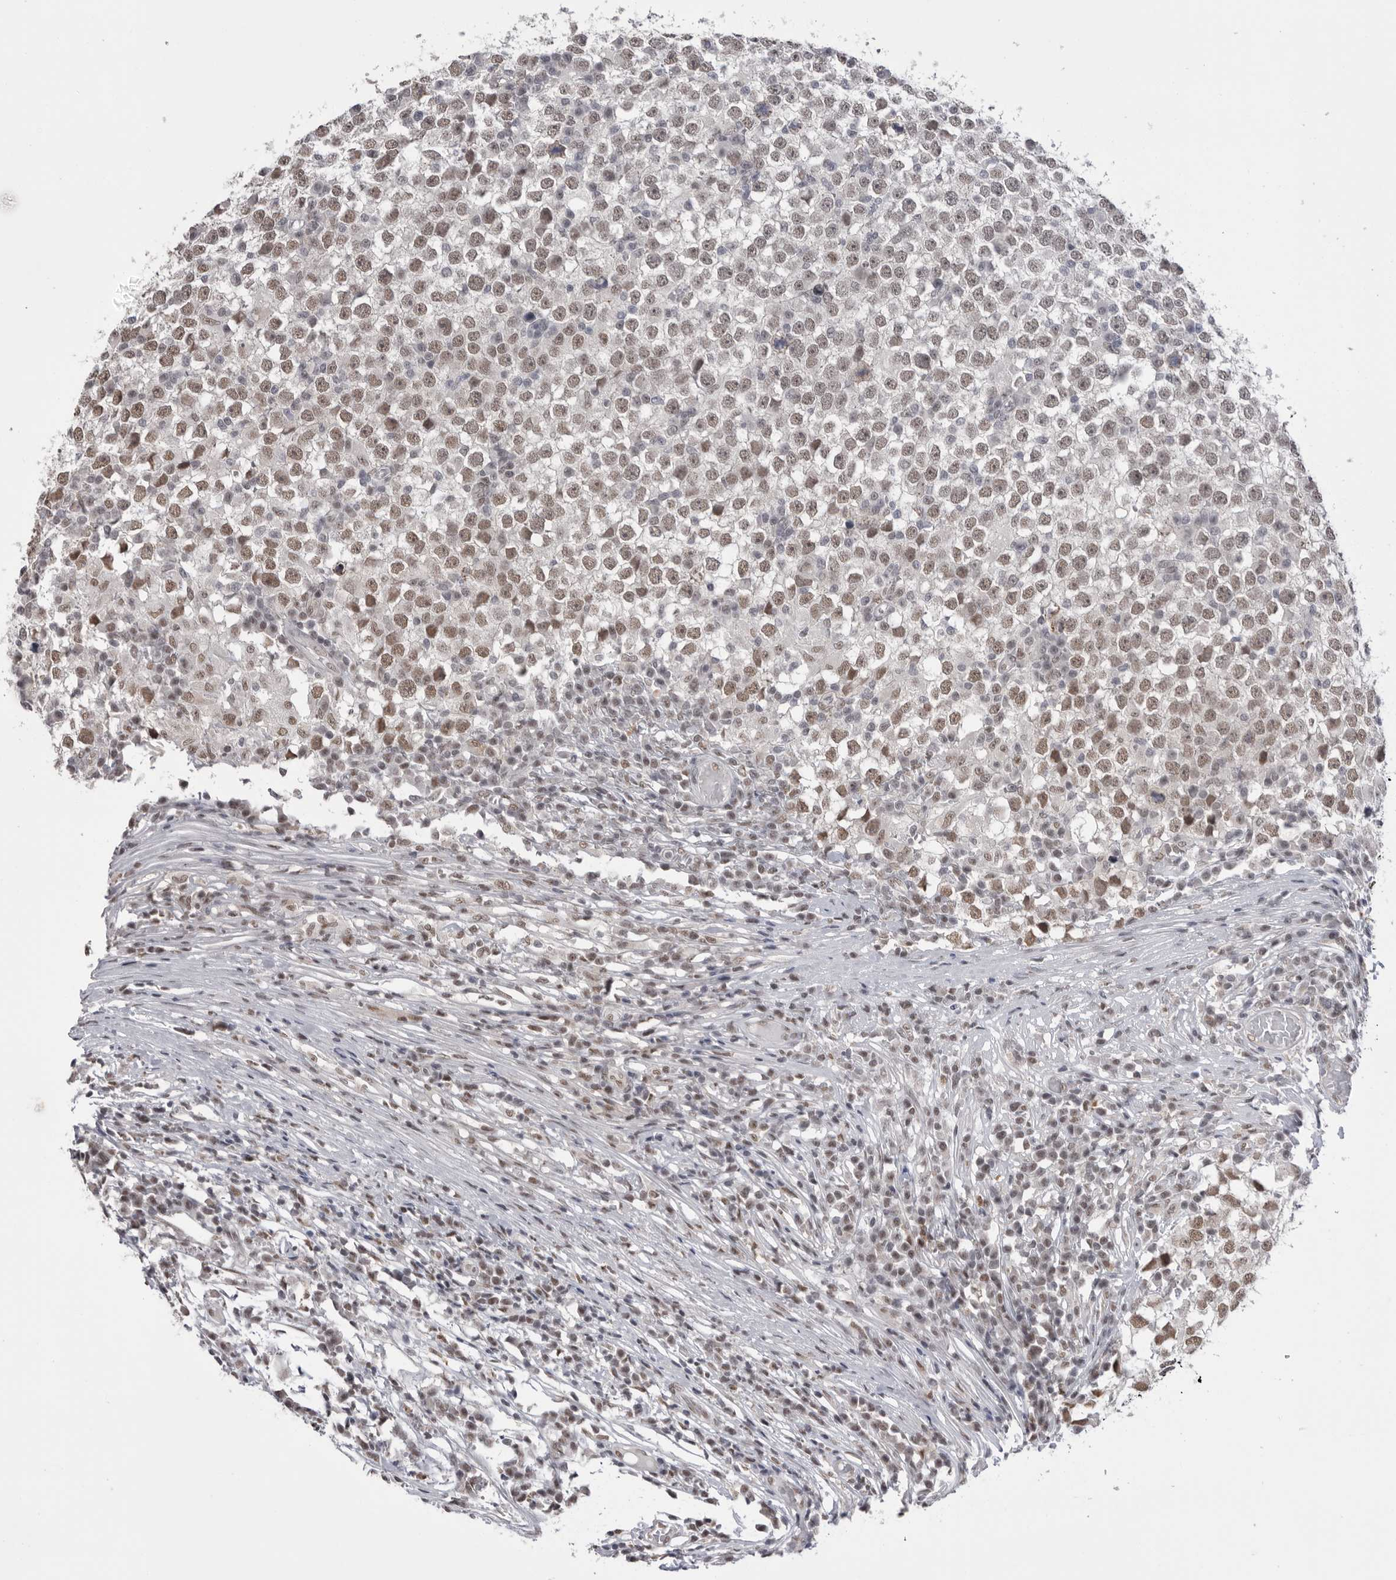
{"staining": {"intensity": "moderate", "quantity": "25%-75%", "location": "nuclear"}, "tissue": "testis cancer", "cell_type": "Tumor cells", "image_type": "cancer", "snomed": [{"axis": "morphology", "description": "Seminoma, NOS"}, {"axis": "topography", "description": "Testis"}], "caption": "A micrograph showing moderate nuclear expression in about 25%-75% of tumor cells in testis cancer, as visualized by brown immunohistochemical staining.", "gene": "BCLAF3", "patient": {"sex": "male", "age": 65}}